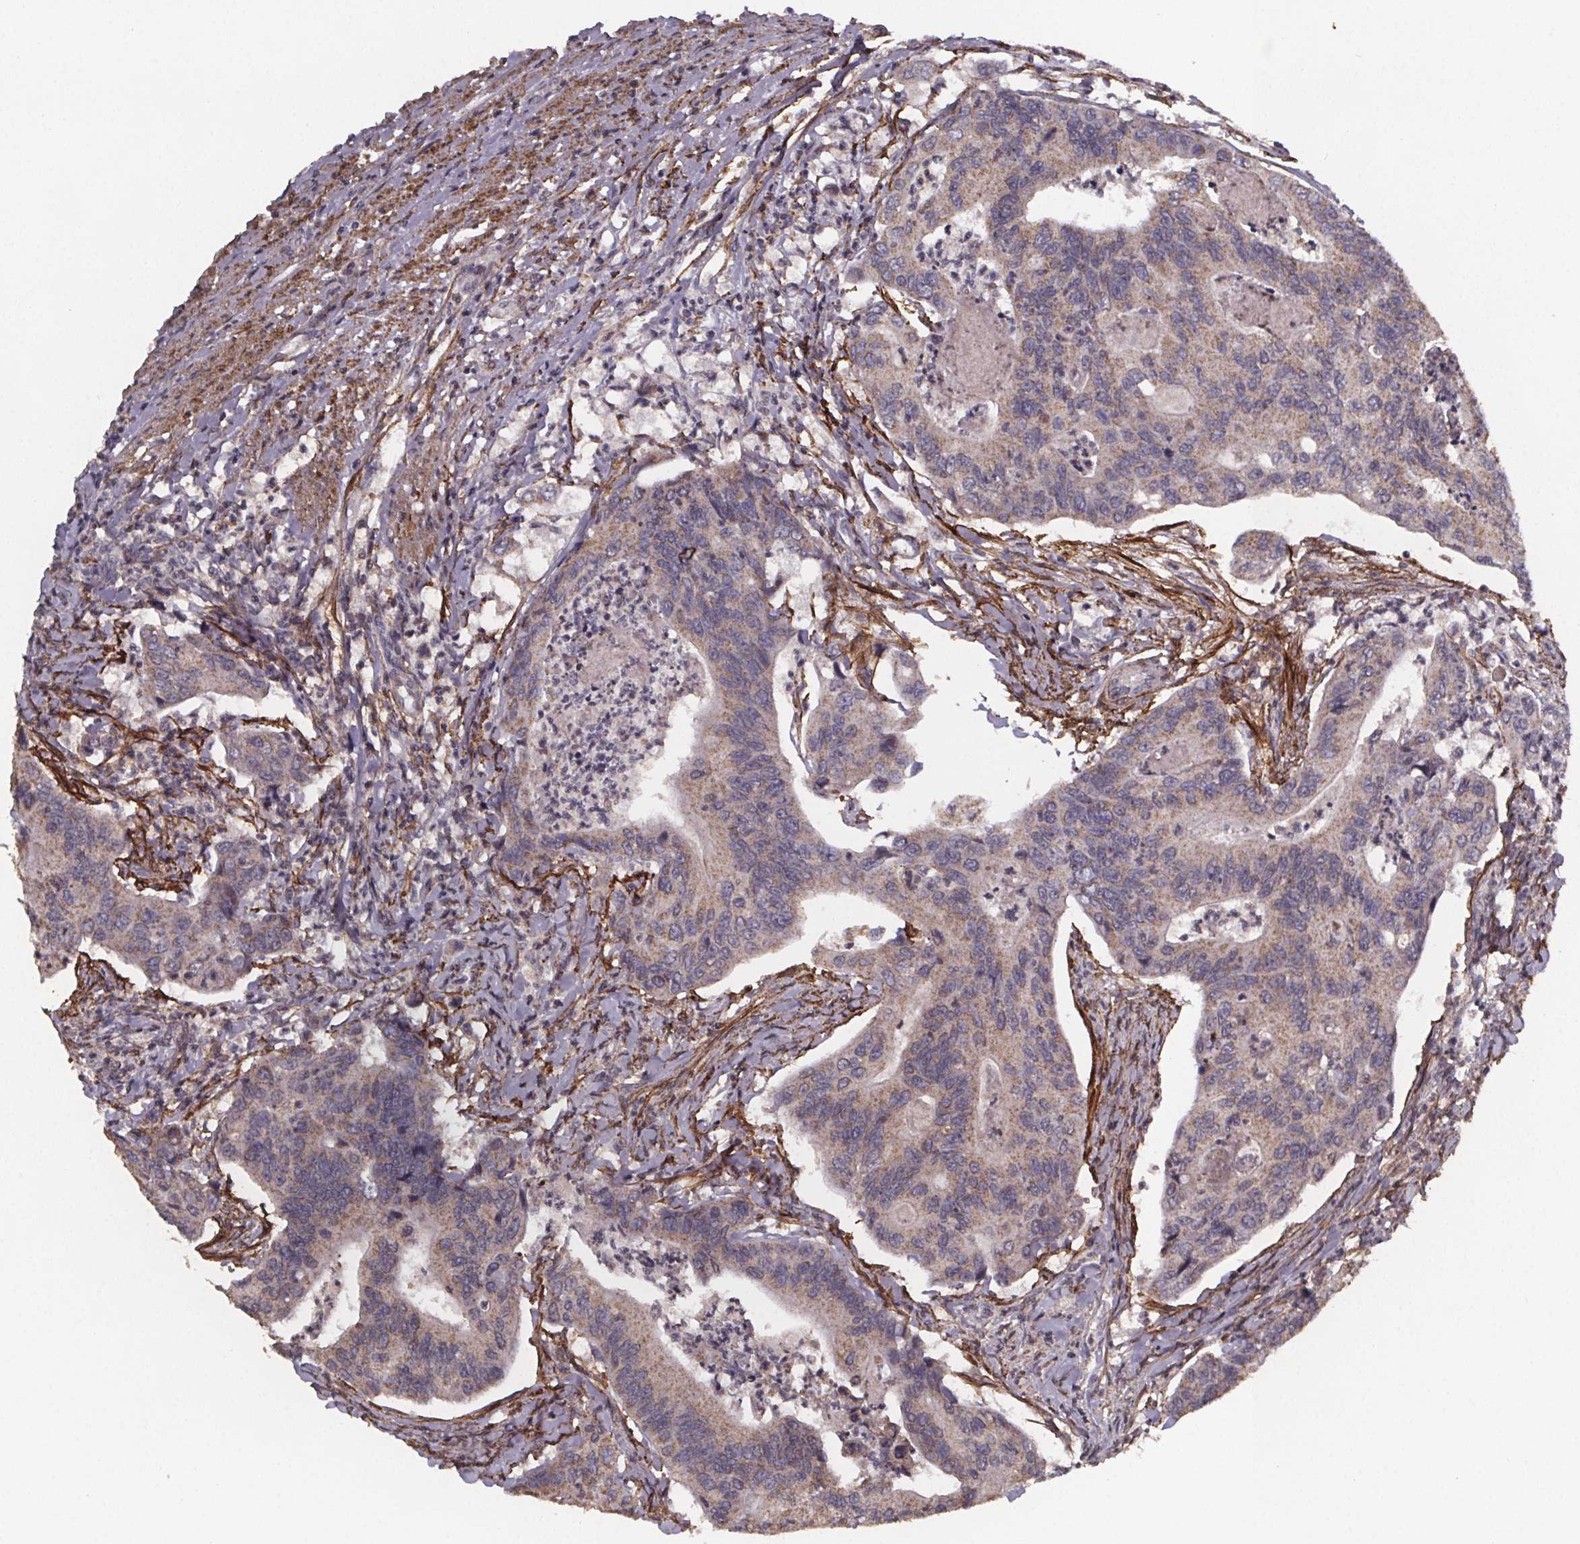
{"staining": {"intensity": "weak", "quantity": "<25%", "location": "cytoplasmic/membranous"}, "tissue": "colorectal cancer", "cell_type": "Tumor cells", "image_type": "cancer", "snomed": [{"axis": "morphology", "description": "Adenocarcinoma, NOS"}, {"axis": "topography", "description": "Colon"}], "caption": "Tumor cells show no significant protein positivity in colorectal adenocarcinoma.", "gene": "PALLD", "patient": {"sex": "female", "age": 67}}